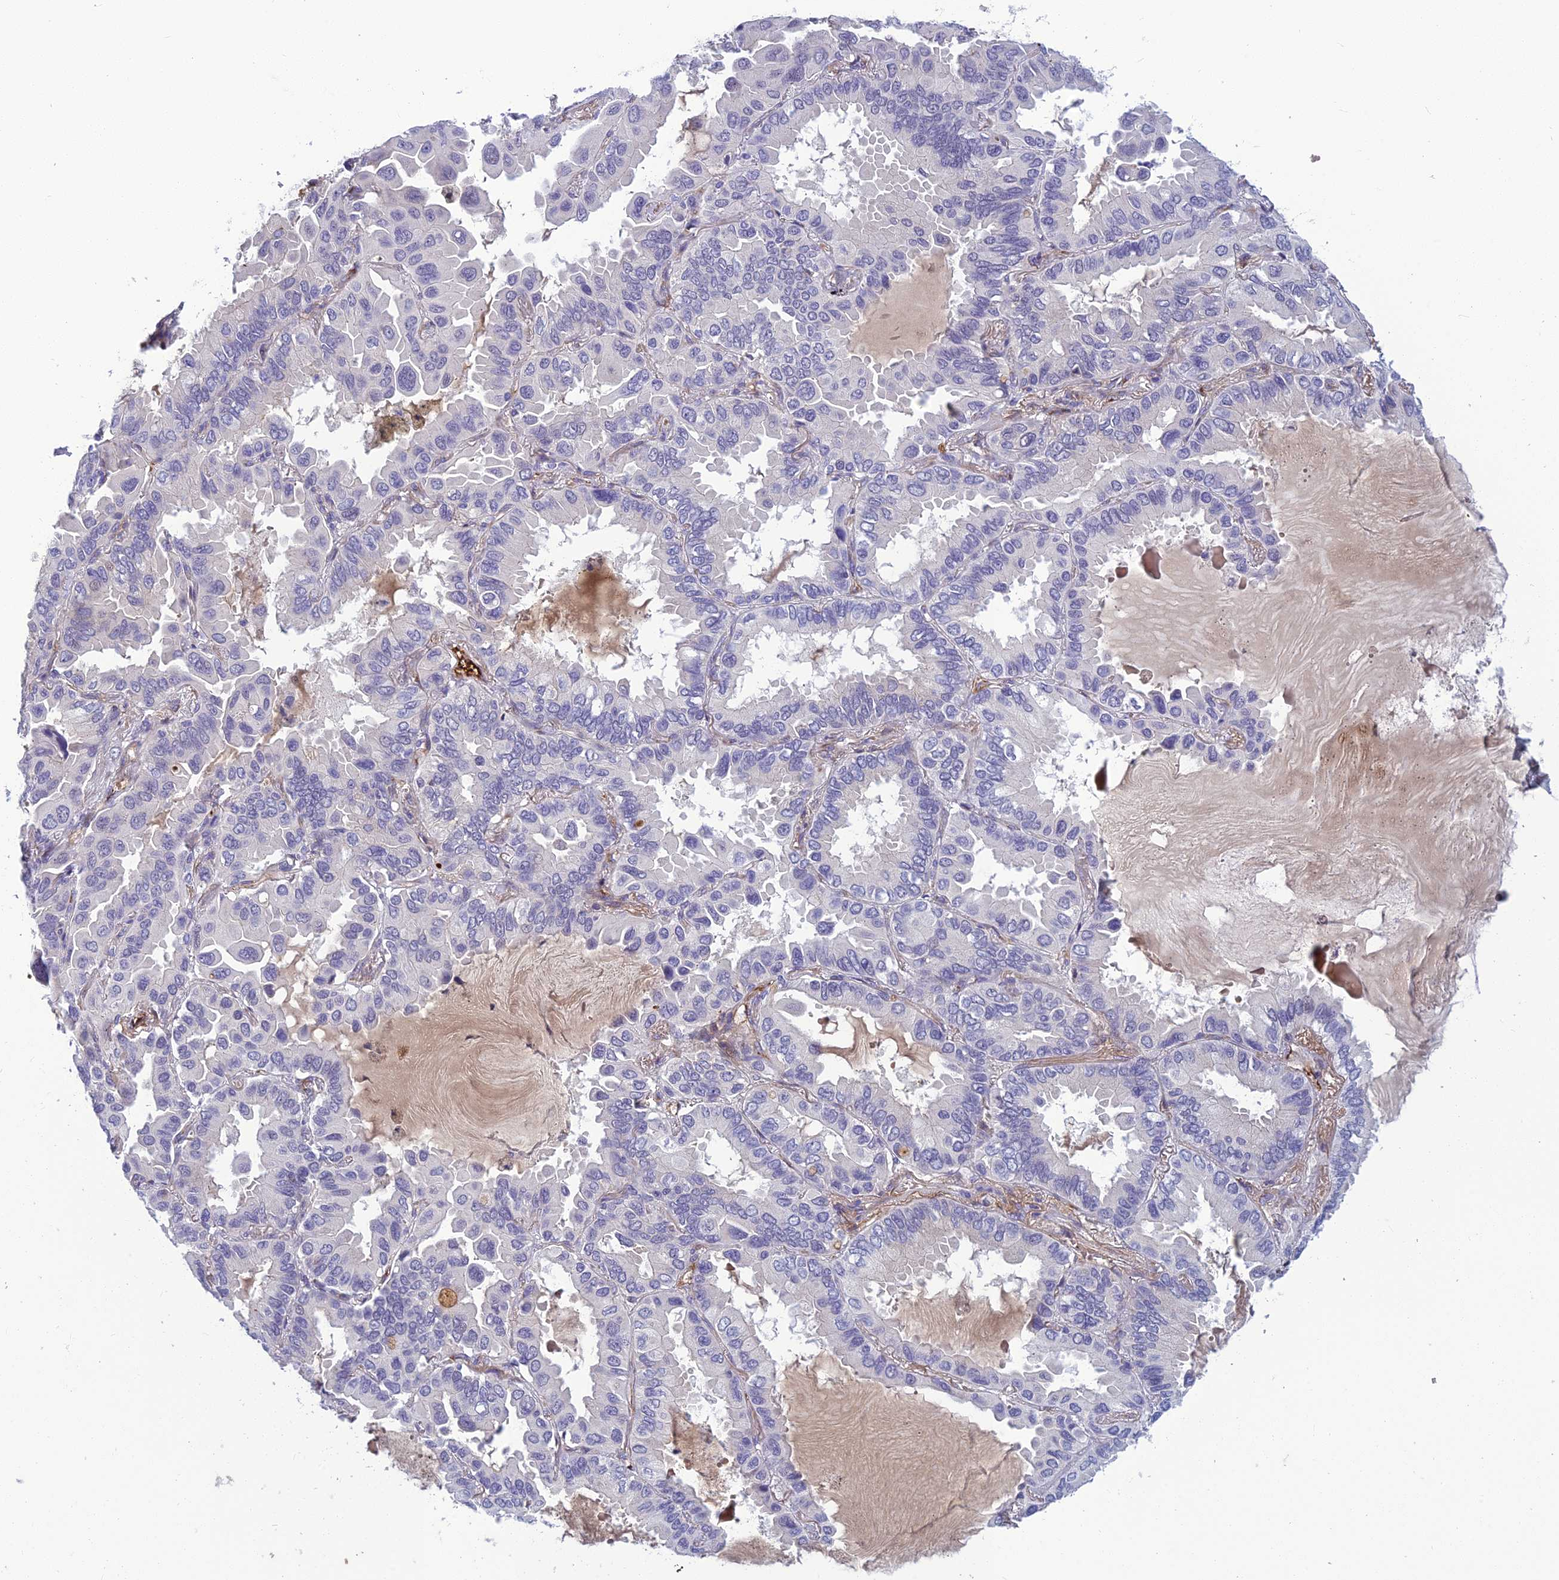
{"staining": {"intensity": "moderate", "quantity": "<25%", "location": "cytoplasmic/membranous"}, "tissue": "lung cancer", "cell_type": "Tumor cells", "image_type": "cancer", "snomed": [{"axis": "morphology", "description": "Adenocarcinoma, NOS"}, {"axis": "topography", "description": "Lung"}], "caption": "A brown stain highlights moderate cytoplasmic/membranous positivity of a protein in lung cancer (adenocarcinoma) tumor cells. (Brightfield microscopy of DAB IHC at high magnification).", "gene": "CLEC11A", "patient": {"sex": "male", "age": 64}}